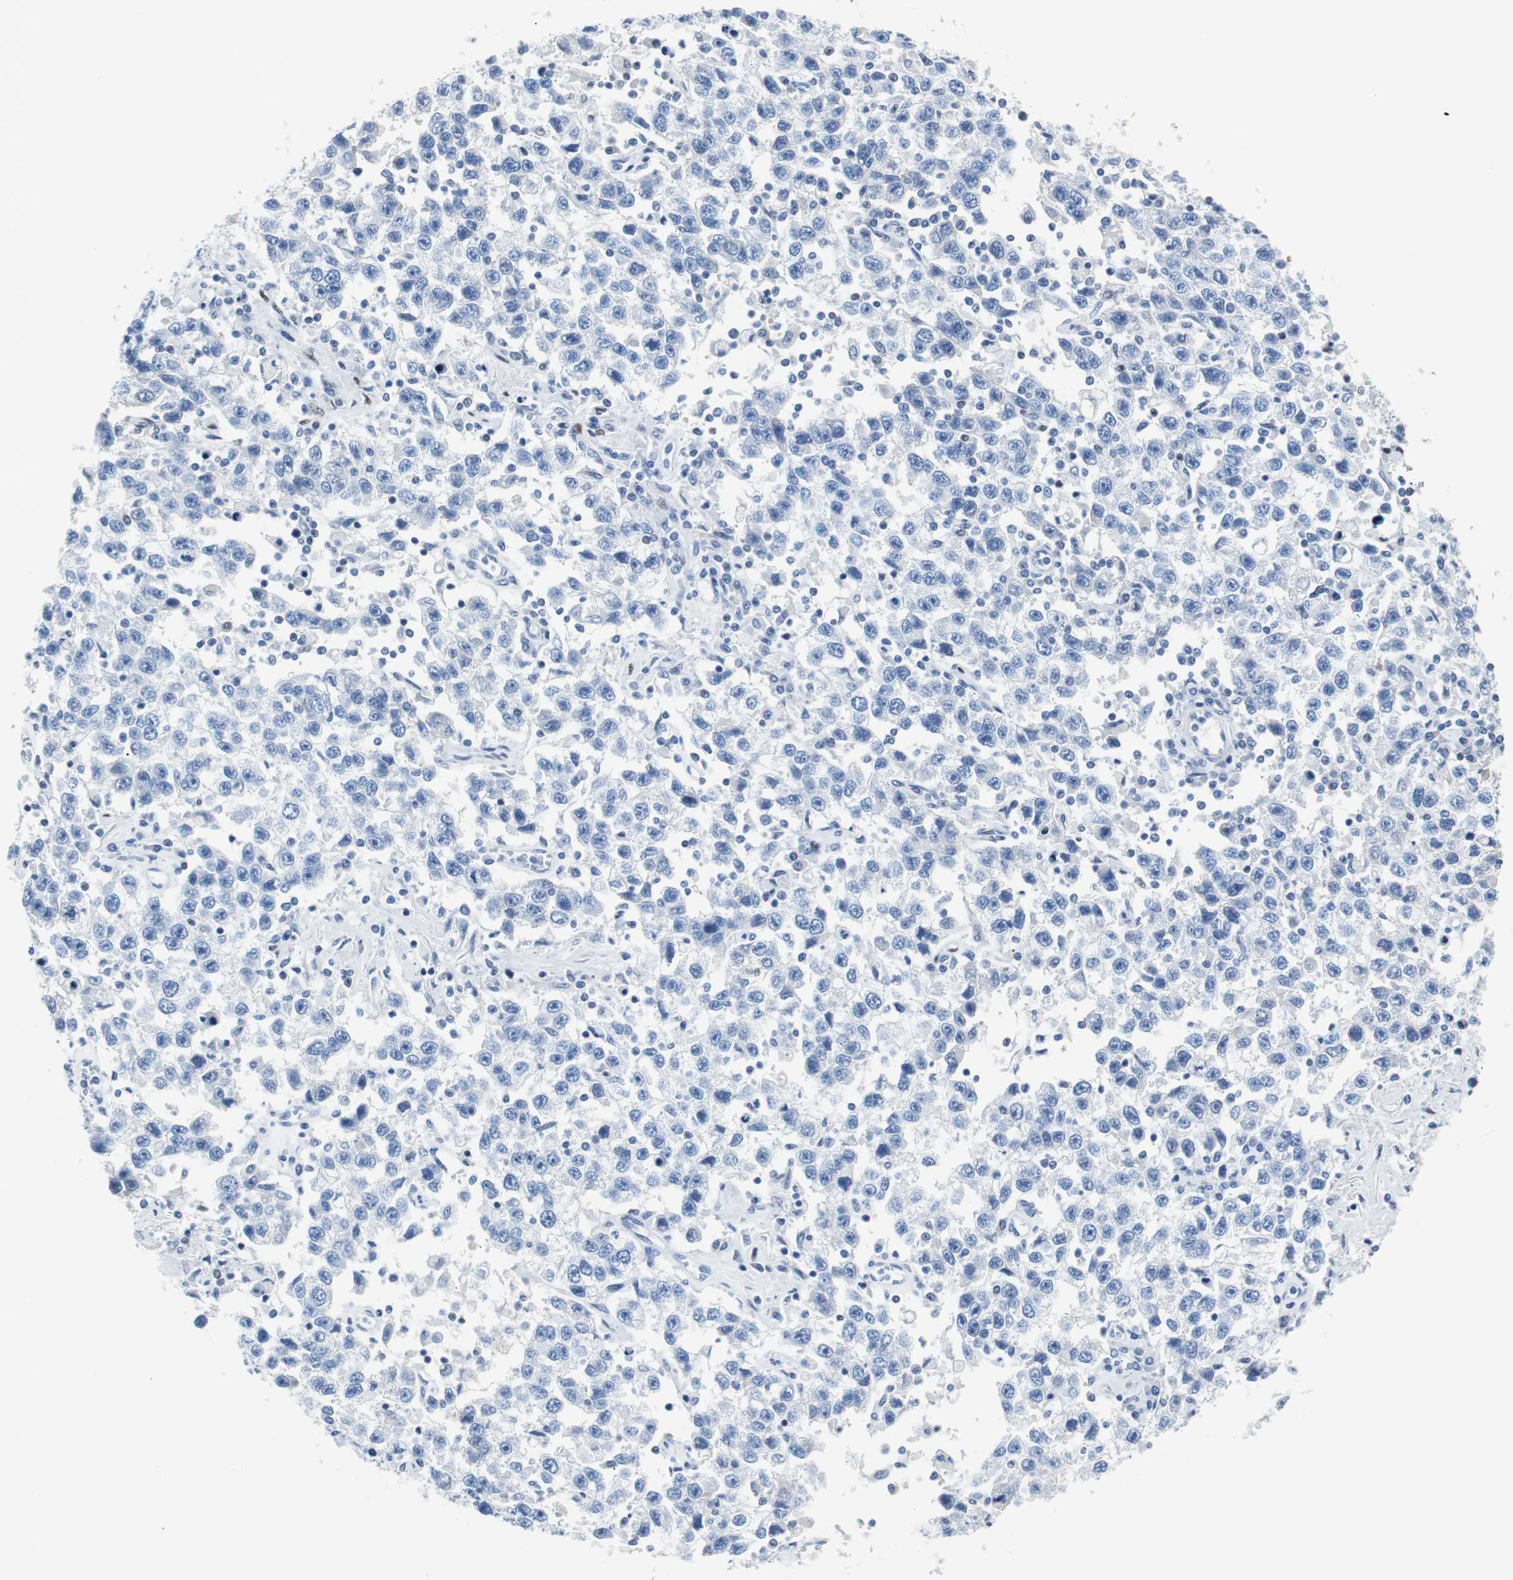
{"staining": {"intensity": "negative", "quantity": "none", "location": "none"}, "tissue": "testis cancer", "cell_type": "Tumor cells", "image_type": "cancer", "snomed": [{"axis": "morphology", "description": "Seminoma, NOS"}, {"axis": "topography", "description": "Testis"}], "caption": "Immunohistochemistry (IHC) of testis cancer displays no staining in tumor cells. The staining was performed using DAB (3,3'-diaminobenzidine) to visualize the protein expression in brown, while the nuclei were stained in blue with hematoxylin (Magnification: 20x).", "gene": "JUN", "patient": {"sex": "male", "age": 41}}